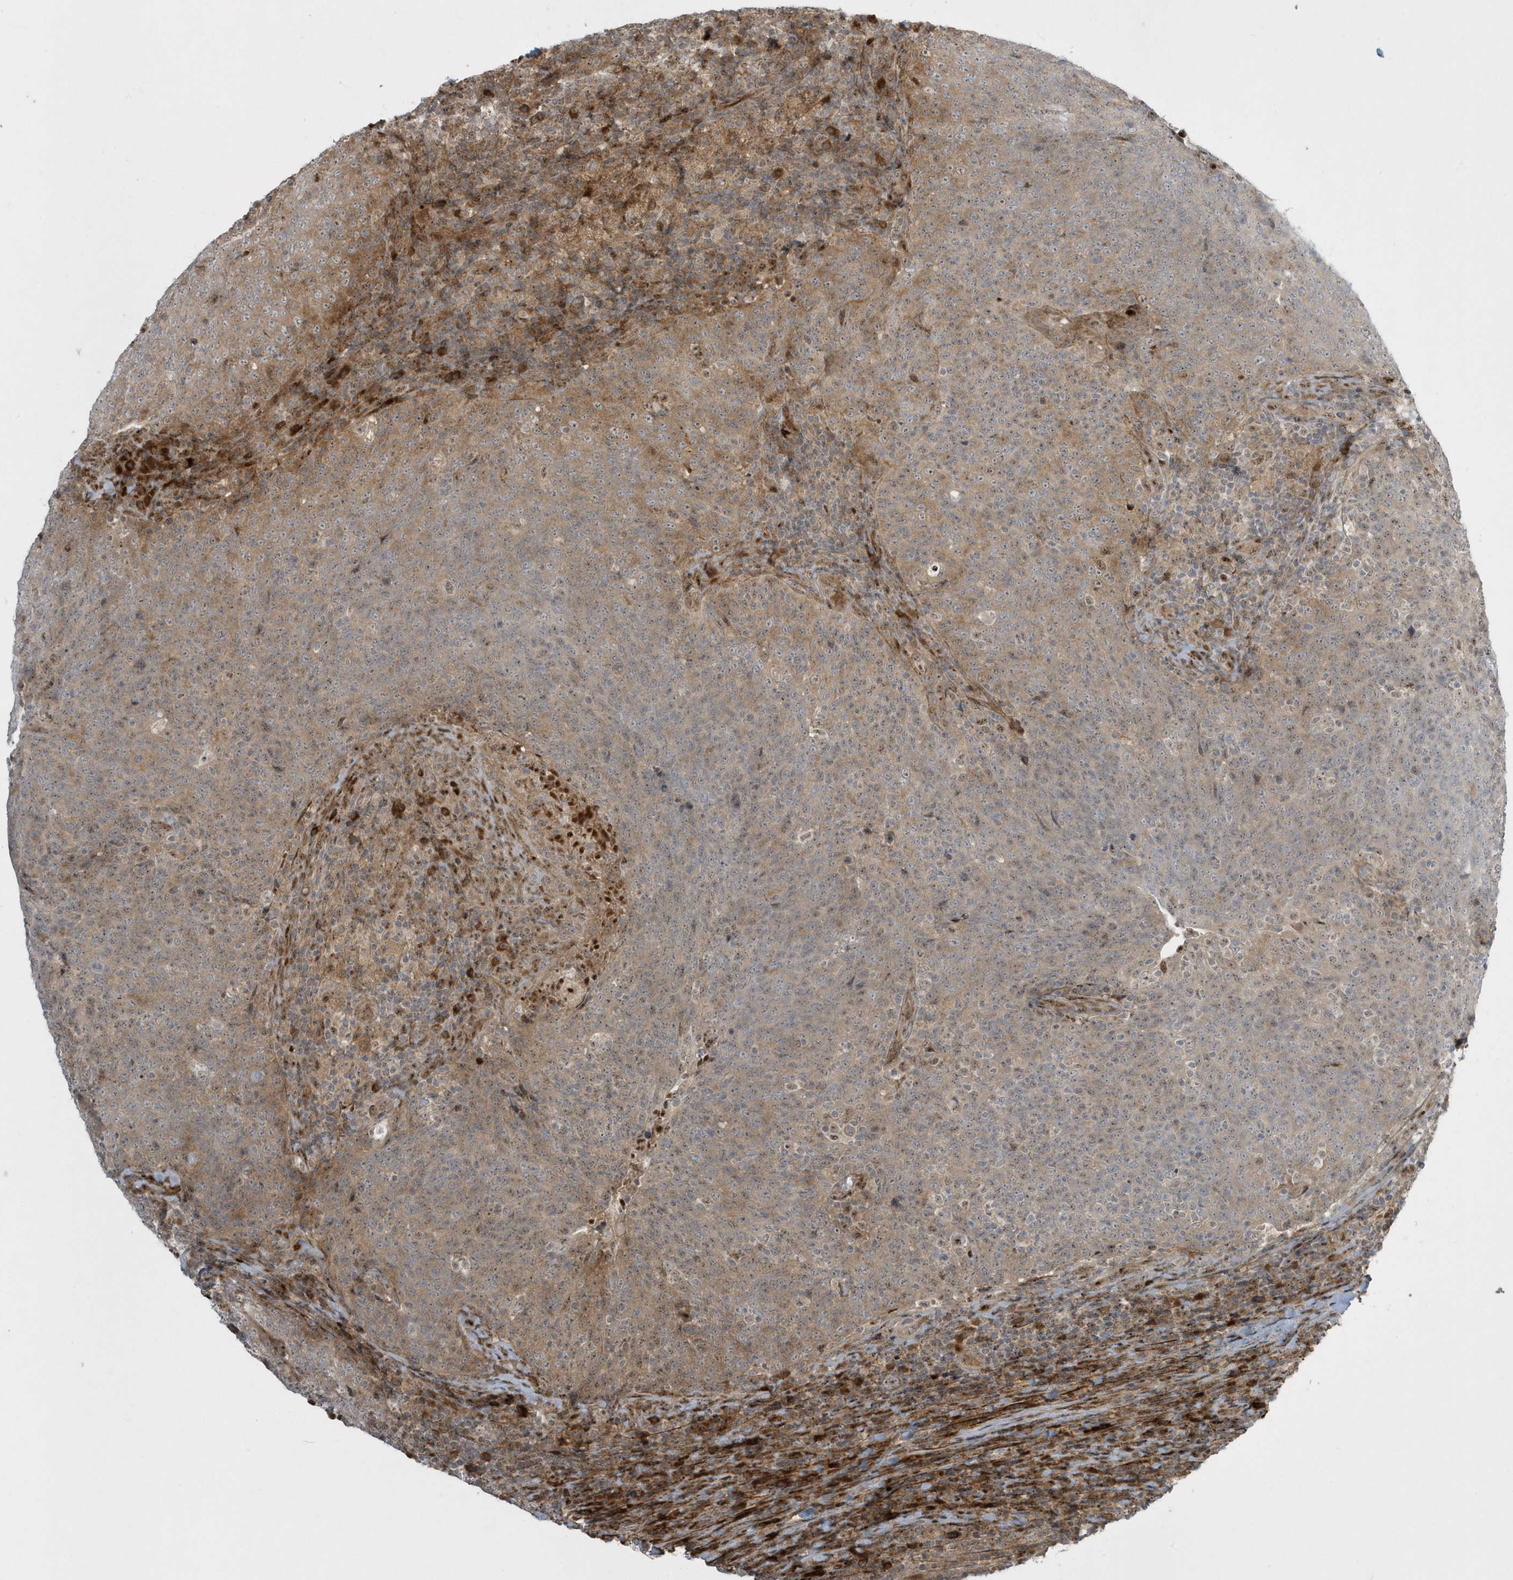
{"staining": {"intensity": "moderate", "quantity": "25%-75%", "location": "cytoplasmic/membranous"}, "tissue": "head and neck cancer", "cell_type": "Tumor cells", "image_type": "cancer", "snomed": [{"axis": "morphology", "description": "Squamous cell carcinoma, NOS"}, {"axis": "morphology", "description": "Squamous cell carcinoma, metastatic, NOS"}, {"axis": "topography", "description": "Lymph node"}, {"axis": "topography", "description": "Head-Neck"}], "caption": "There is medium levels of moderate cytoplasmic/membranous staining in tumor cells of head and neck cancer, as demonstrated by immunohistochemical staining (brown color).", "gene": "MASP2", "patient": {"sex": "male", "age": 62}}